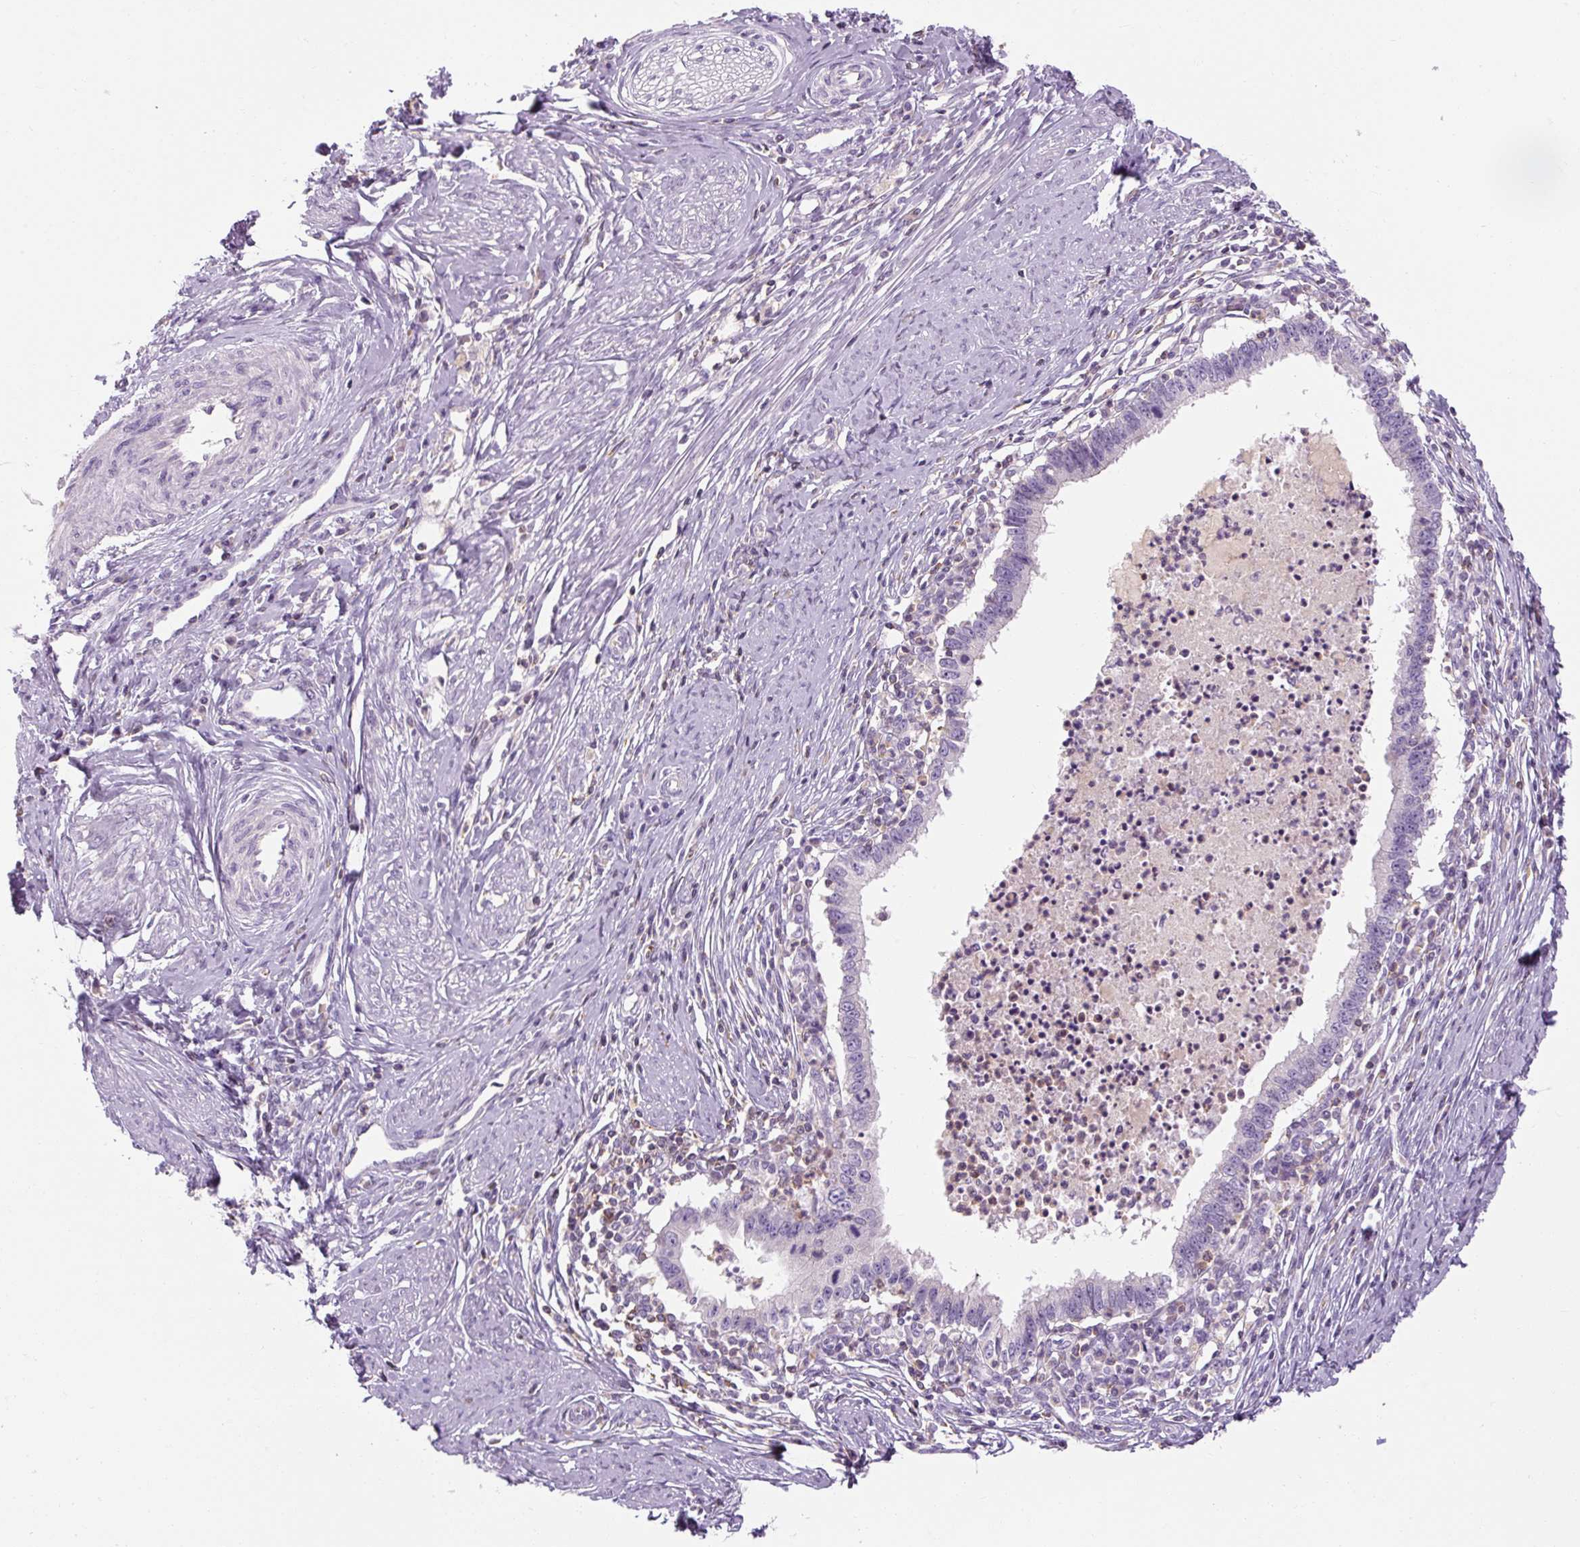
{"staining": {"intensity": "negative", "quantity": "none", "location": "none"}, "tissue": "cervical cancer", "cell_type": "Tumor cells", "image_type": "cancer", "snomed": [{"axis": "morphology", "description": "Adenocarcinoma, NOS"}, {"axis": "topography", "description": "Cervix"}], "caption": "Histopathology image shows no significant protein expression in tumor cells of cervical cancer.", "gene": "TIGD2", "patient": {"sex": "female", "age": 36}}